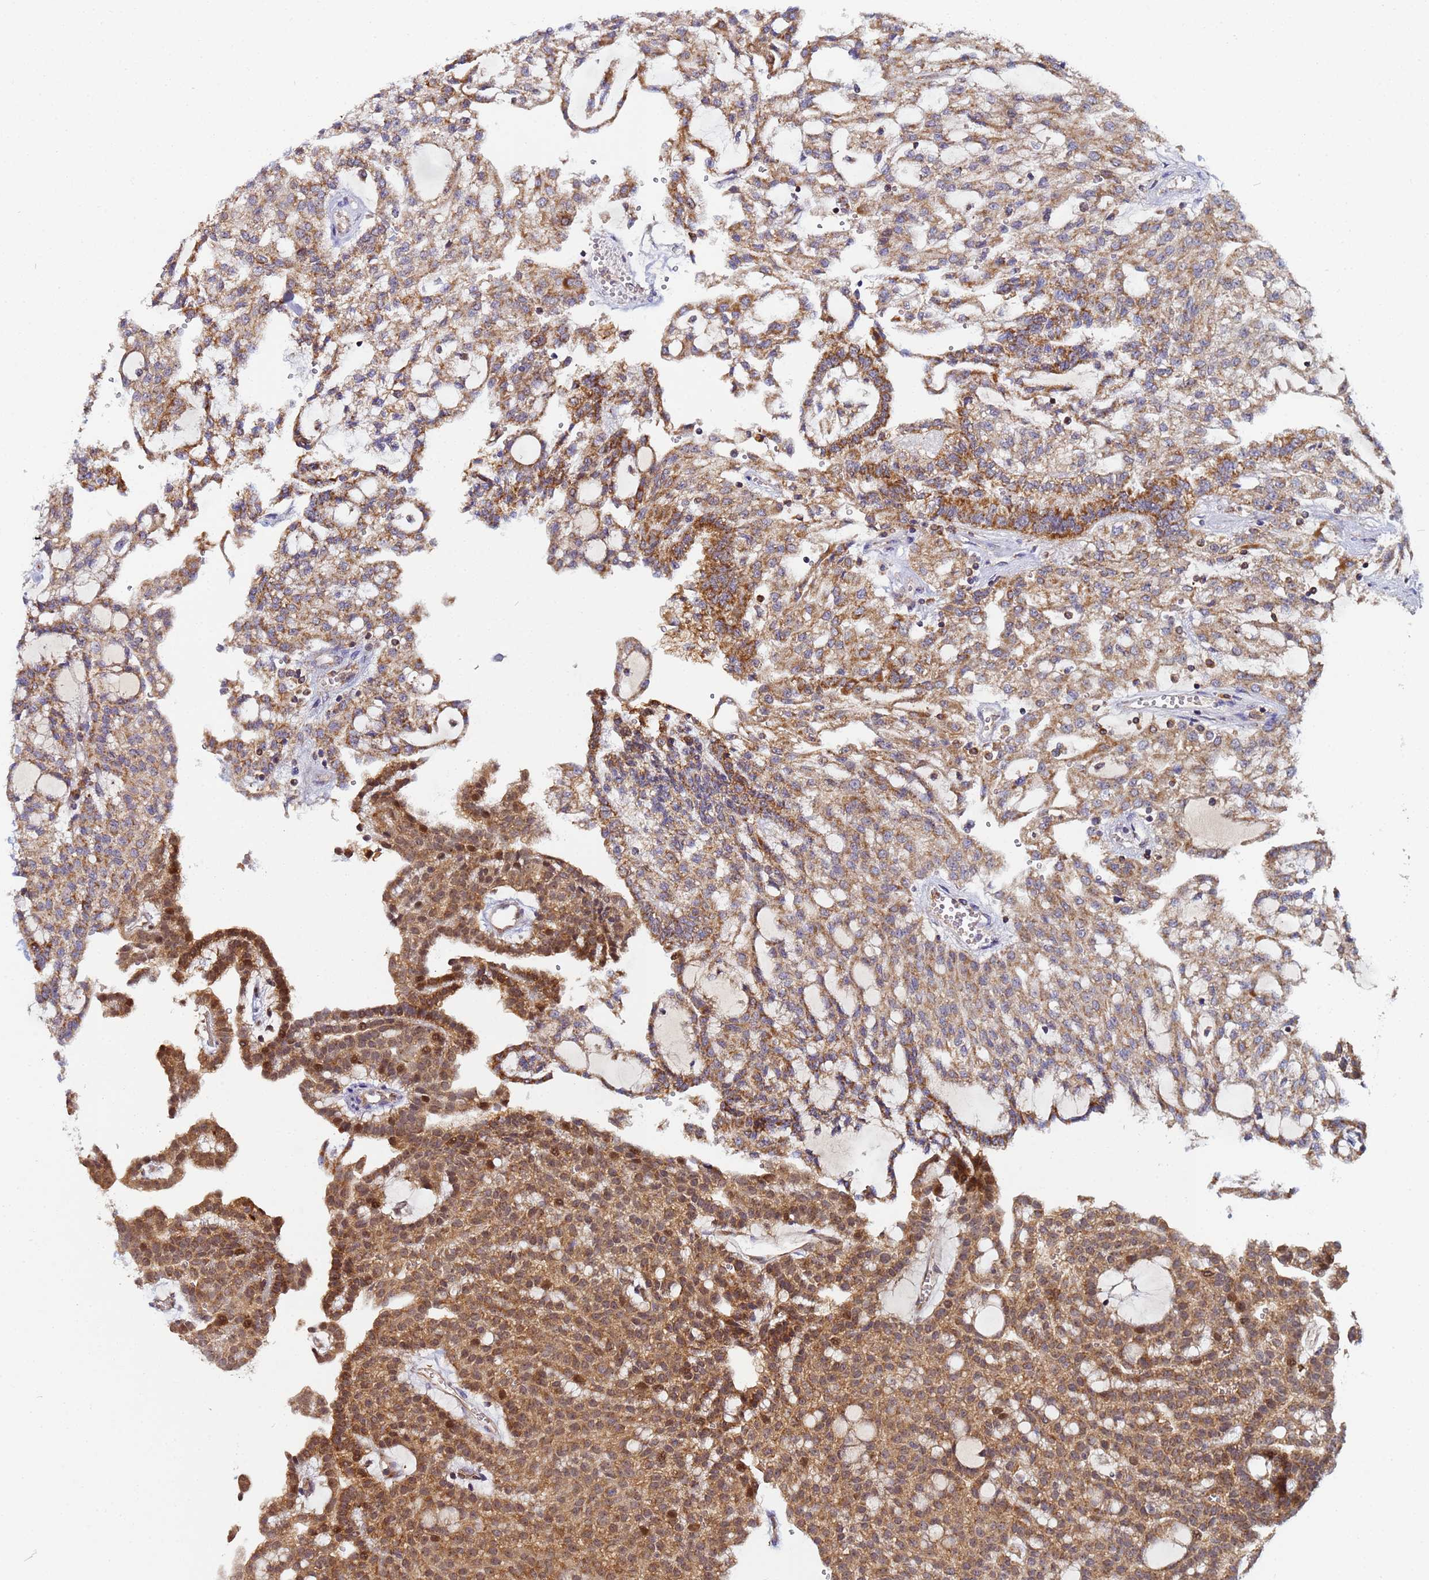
{"staining": {"intensity": "moderate", "quantity": ">75%", "location": "cytoplasmic/membranous"}, "tissue": "renal cancer", "cell_type": "Tumor cells", "image_type": "cancer", "snomed": [{"axis": "morphology", "description": "Adenocarcinoma, NOS"}, {"axis": "topography", "description": "Kidney"}], "caption": "This is an image of immunohistochemistry staining of renal adenocarcinoma, which shows moderate positivity in the cytoplasmic/membranous of tumor cells.", "gene": "CCDC127", "patient": {"sex": "male", "age": 63}}